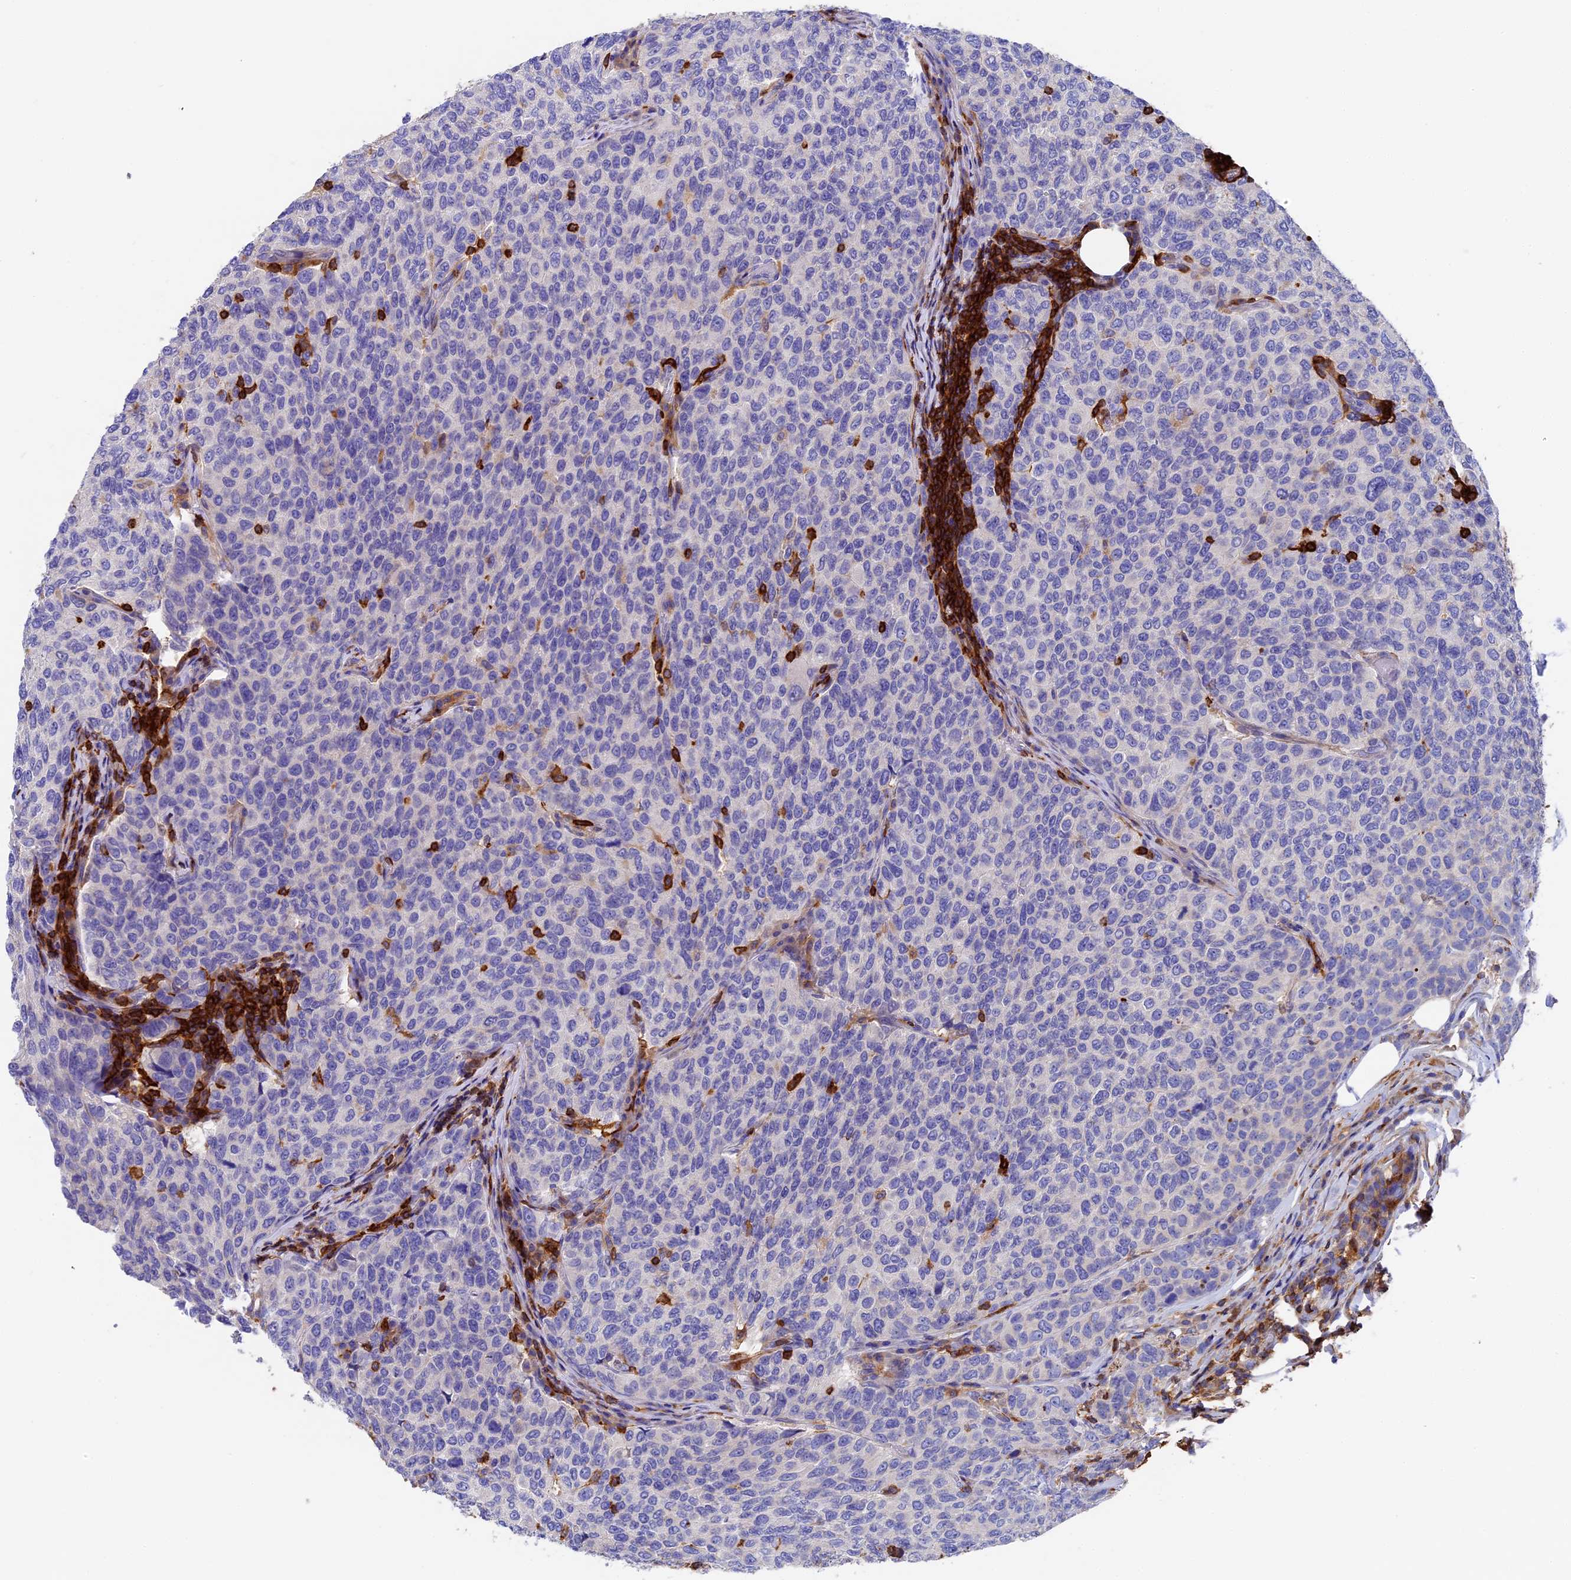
{"staining": {"intensity": "negative", "quantity": "none", "location": "none"}, "tissue": "breast cancer", "cell_type": "Tumor cells", "image_type": "cancer", "snomed": [{"axis": "morphology", "description": "Duct carcinoma"}, {"axis": "topography", "description": "Breast"}], "caption": "IHC of intraductal carcinoma (breast) exhibits no staining in tumor cells. (DAB (3,3'-diaminobenzidine) immunohistochemistry (IHC), high magnification).", "gene": "ADAT1", "patient": {"sex": "female", "age": 55}}